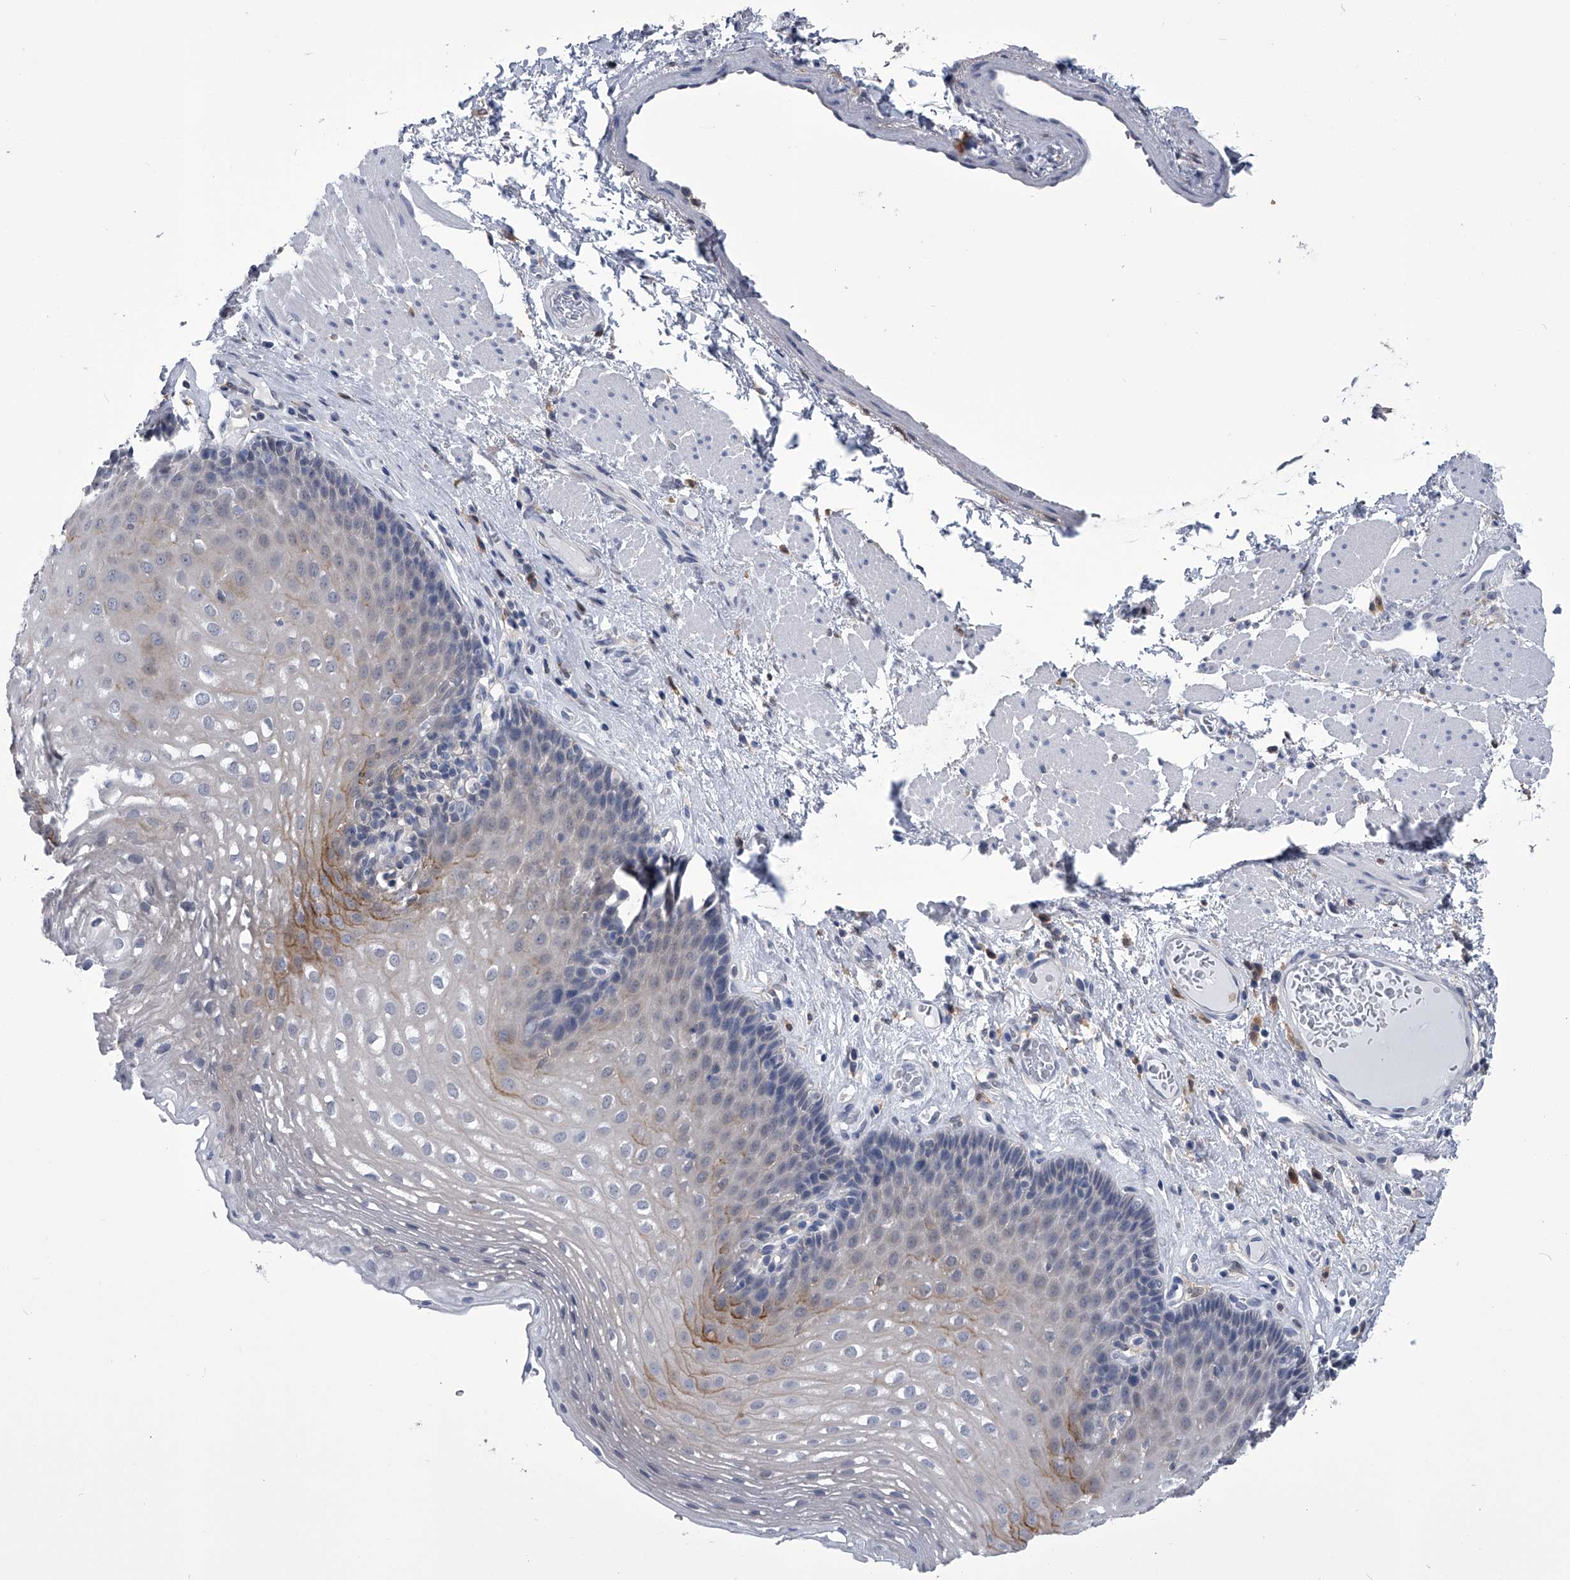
{"staining": {"intensity": "moderate", "quantity": "<25%", "location": "cytoplasmic/membranous"}, "tissue": "esophagus", "cell_type": "Squamous epithelial cells", "image_type": "normal", "snomed": [{"axis": "morphology", "description": "Normal tissue, NOS"}, {"axis": "topography", "description": "Esophagus"}], "caption": "DAB (3,3'-diaminobenzidine) immunohistochemical staining of normal esophagus demonstrates moderate cytoplasmic/membranous protein expression in about <25% of squamous epithelial cells.", "gene": "PDXK", "patient": {"sex": "female", "age": 66}}